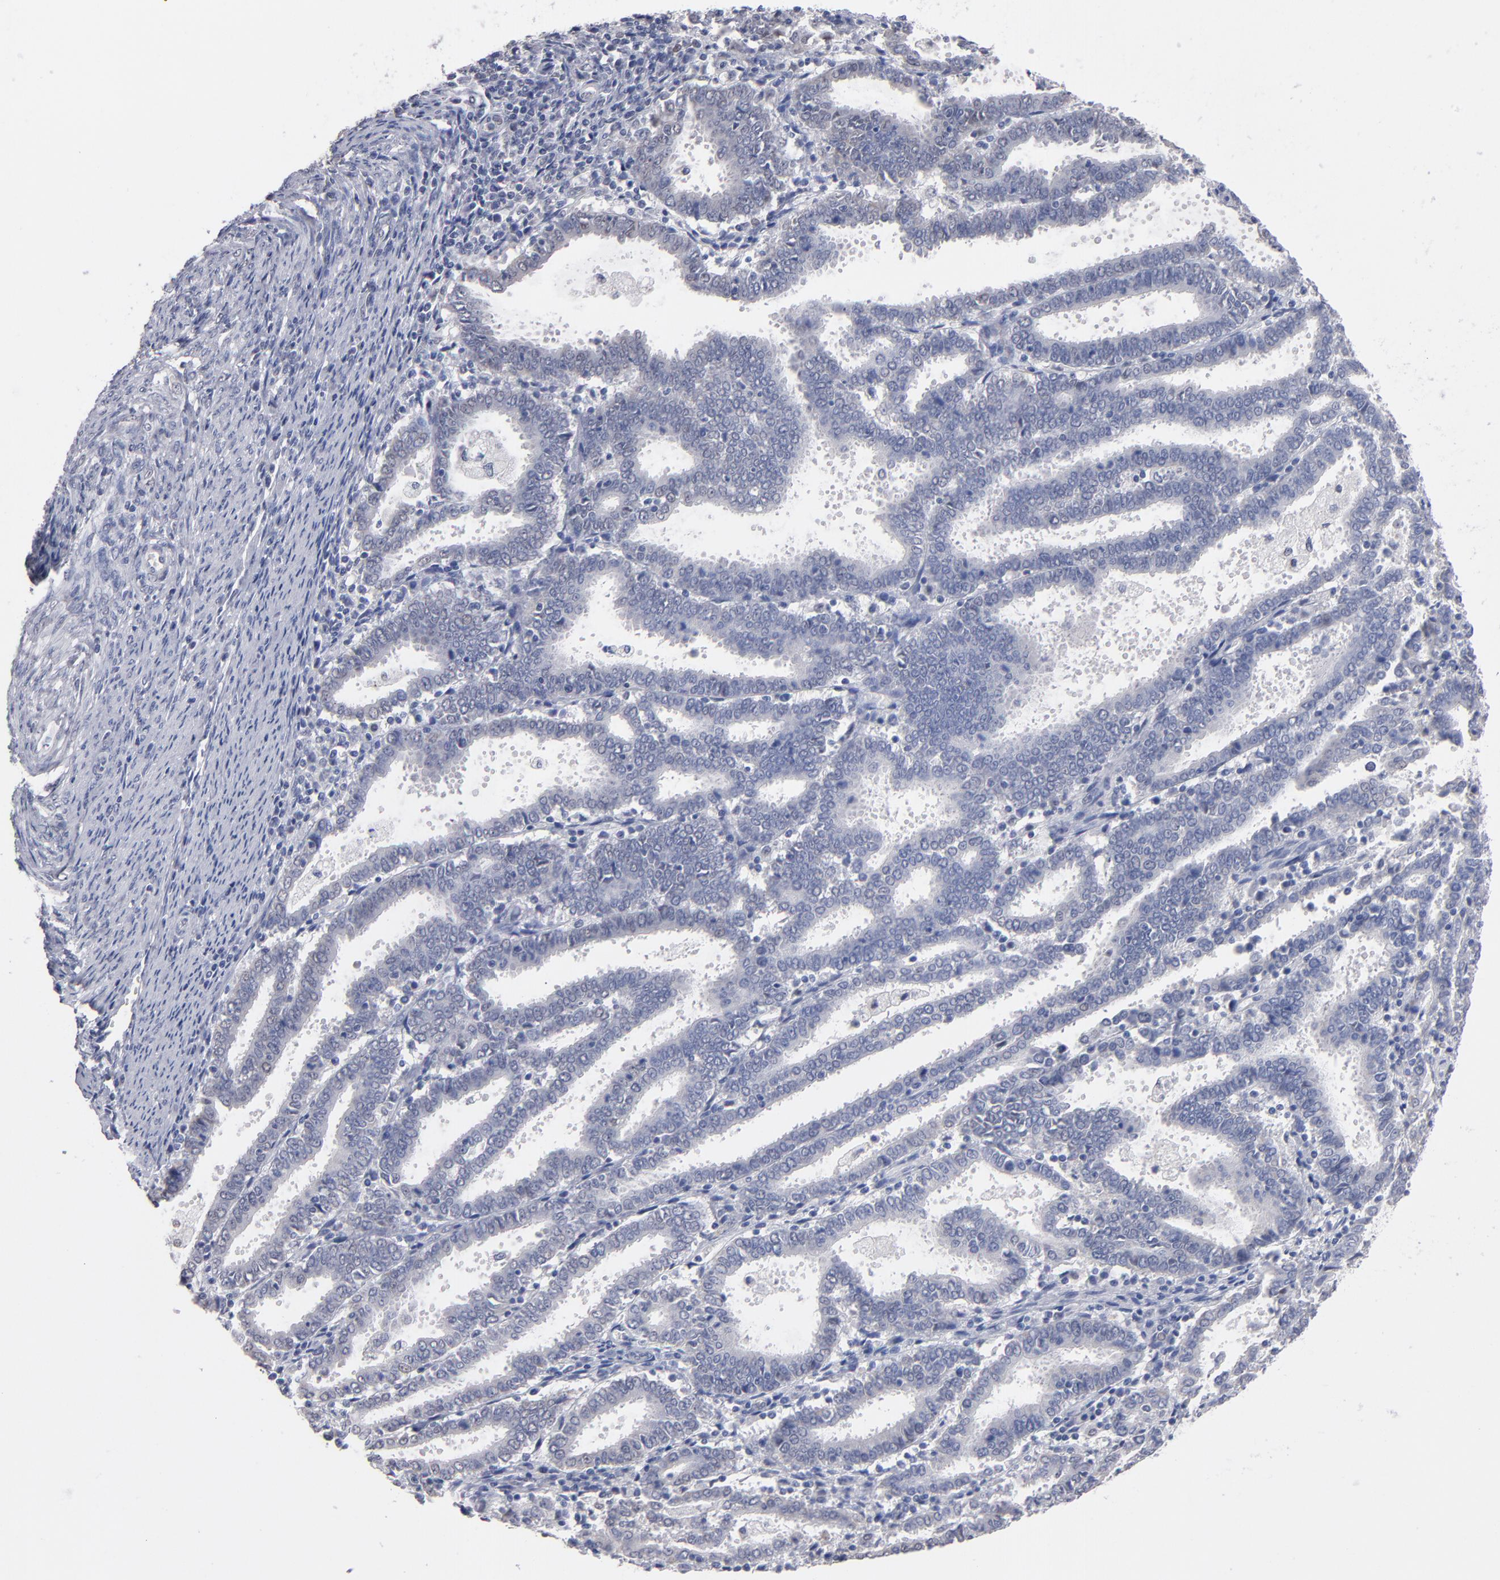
{"staining": {"intensity": "negative", "quantity": "none", "location": "none"}, "tissue": "endometrial cancer", "cell_type": "Tumor cells", "image_type": "cancer", "snomed": [{"axis": "morphology", "description": "Adenocarcinoma, NOS"}, {"axis": "topography", "description": "Uterus"}], "caption": "There is no significant positivity in tumor cells of adenocarcinoma (endometrial).", "gene": "MN1", "patient": {"sex": "female", "age": 83}}